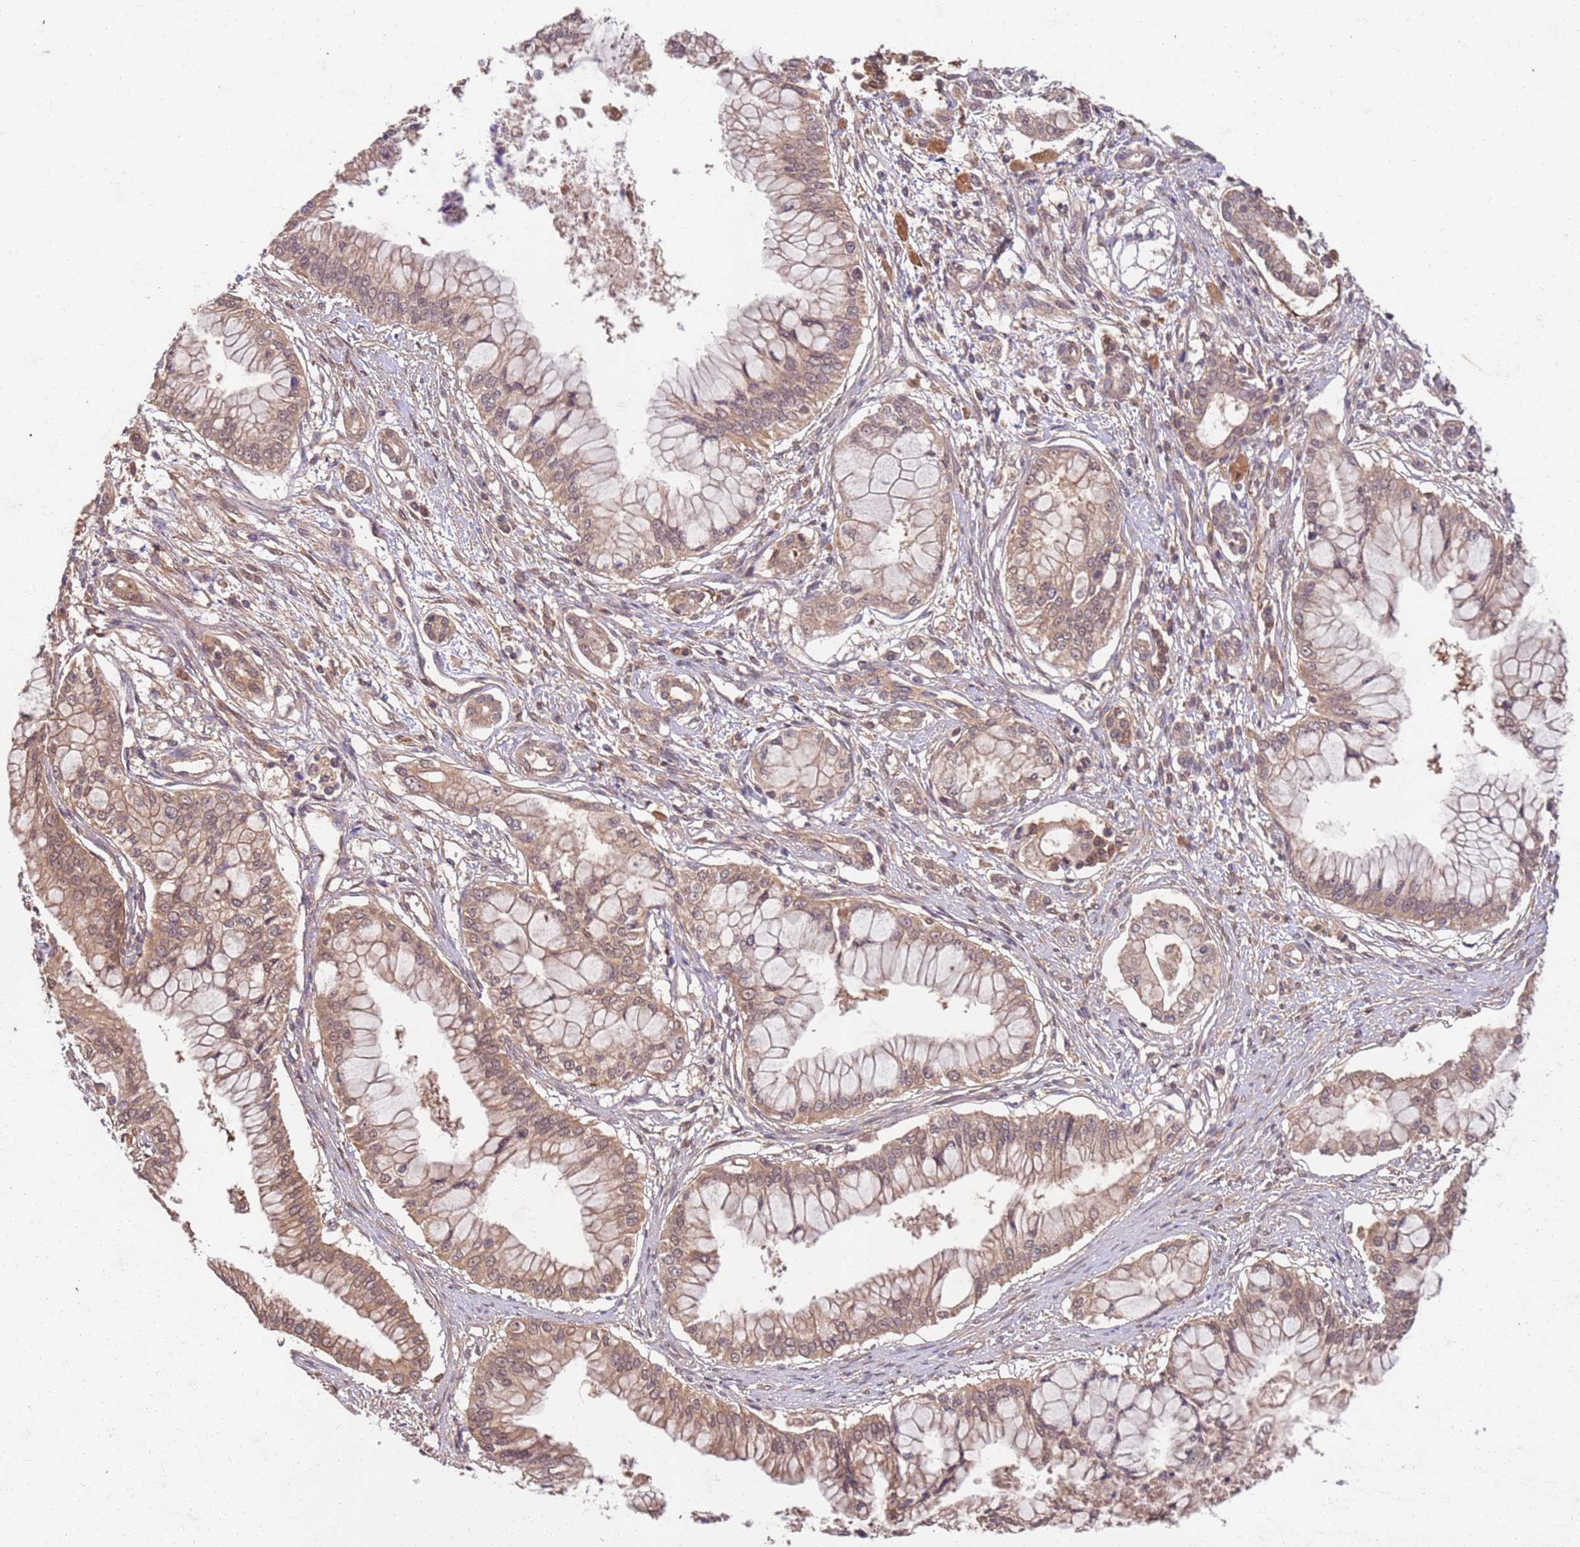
{"staining": {"intensity": "moderate", "quantity": ">75%", "location": "cytoplasmic/membranous,nuclear"}, "tissue": "pancreatic cancer", "cell_type": "Tumor cells", "image_type": "cancer", "snomed": [{"axis": "morphology", "description": "Adenocarcinoma, NOS"}, {"axis": "topography", "description": "Pancreas"}], "caption": "This image shows IHC staining of adenocarcinoma (pancreatic), with medium moderate cytoplasmic/membranous and nuclear staining in about >75% of tumor cells.", "gene": "UBE3A", "patient": {"sex": "male", "age": 46}}